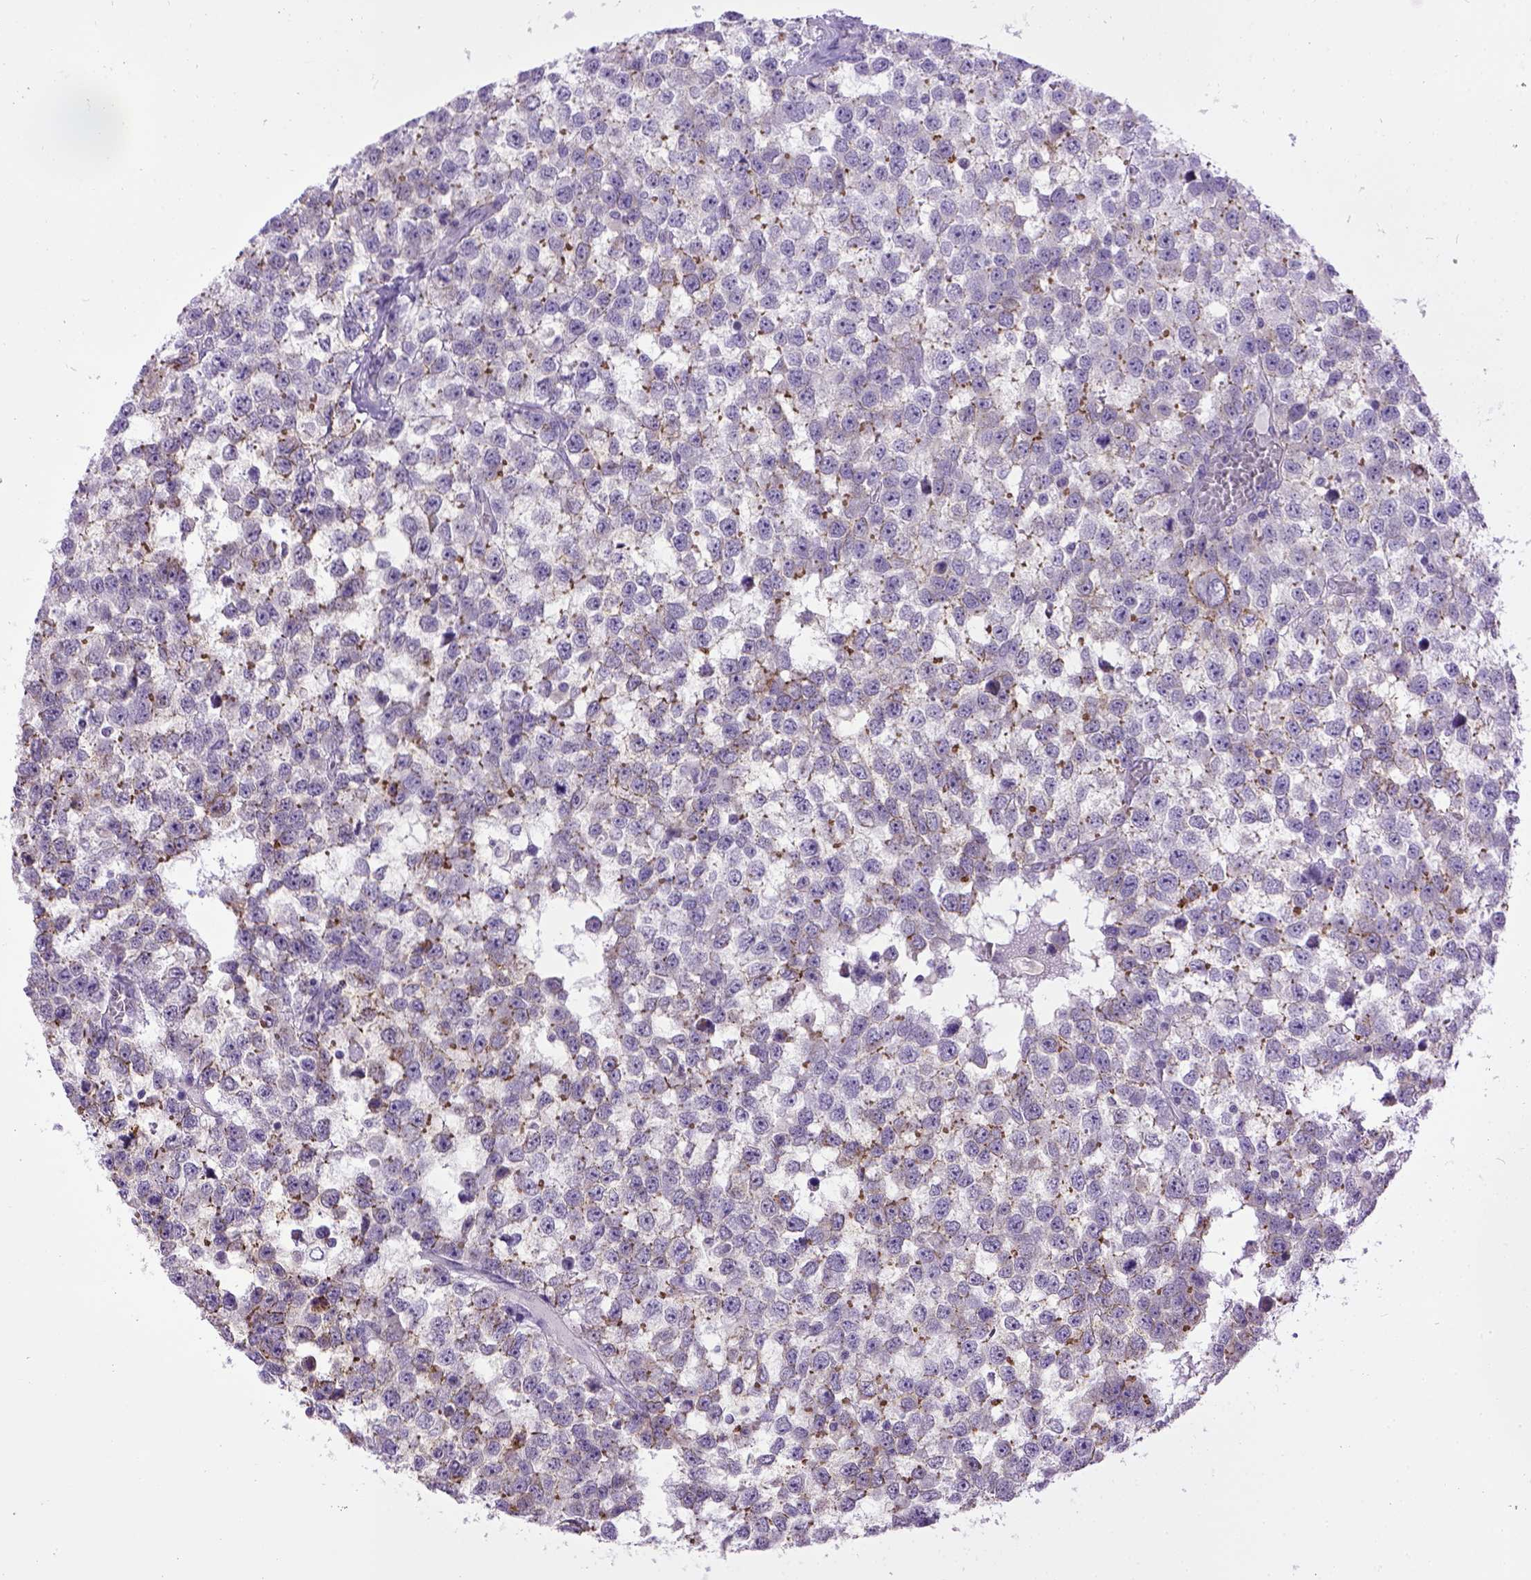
{"staining": {"intensity": "moderate", "quantity": "<25%", "location": "cytoplasmic/membranous"}, "tissue": "testis cancer", "cell_type": "Tumor cells", "image_type": "cancer", "snomed": [{"axis": "morphology", "description": "Normal tissue, NOS"}, {"axis": "morphology", "description": "Seminoma, NOS"}, {"axis": "topography", "description": "Testis"}, {"axis": "topography", "description": "Epididymis"}], "caption": "The immunohistochemical stain highlights moderate cytoplasmic/membranous positivity in tumor cells of testis cancer (seminoma) tissue.", "gene": "CDH1", "patient": {"sex": "male", "age": 34}}